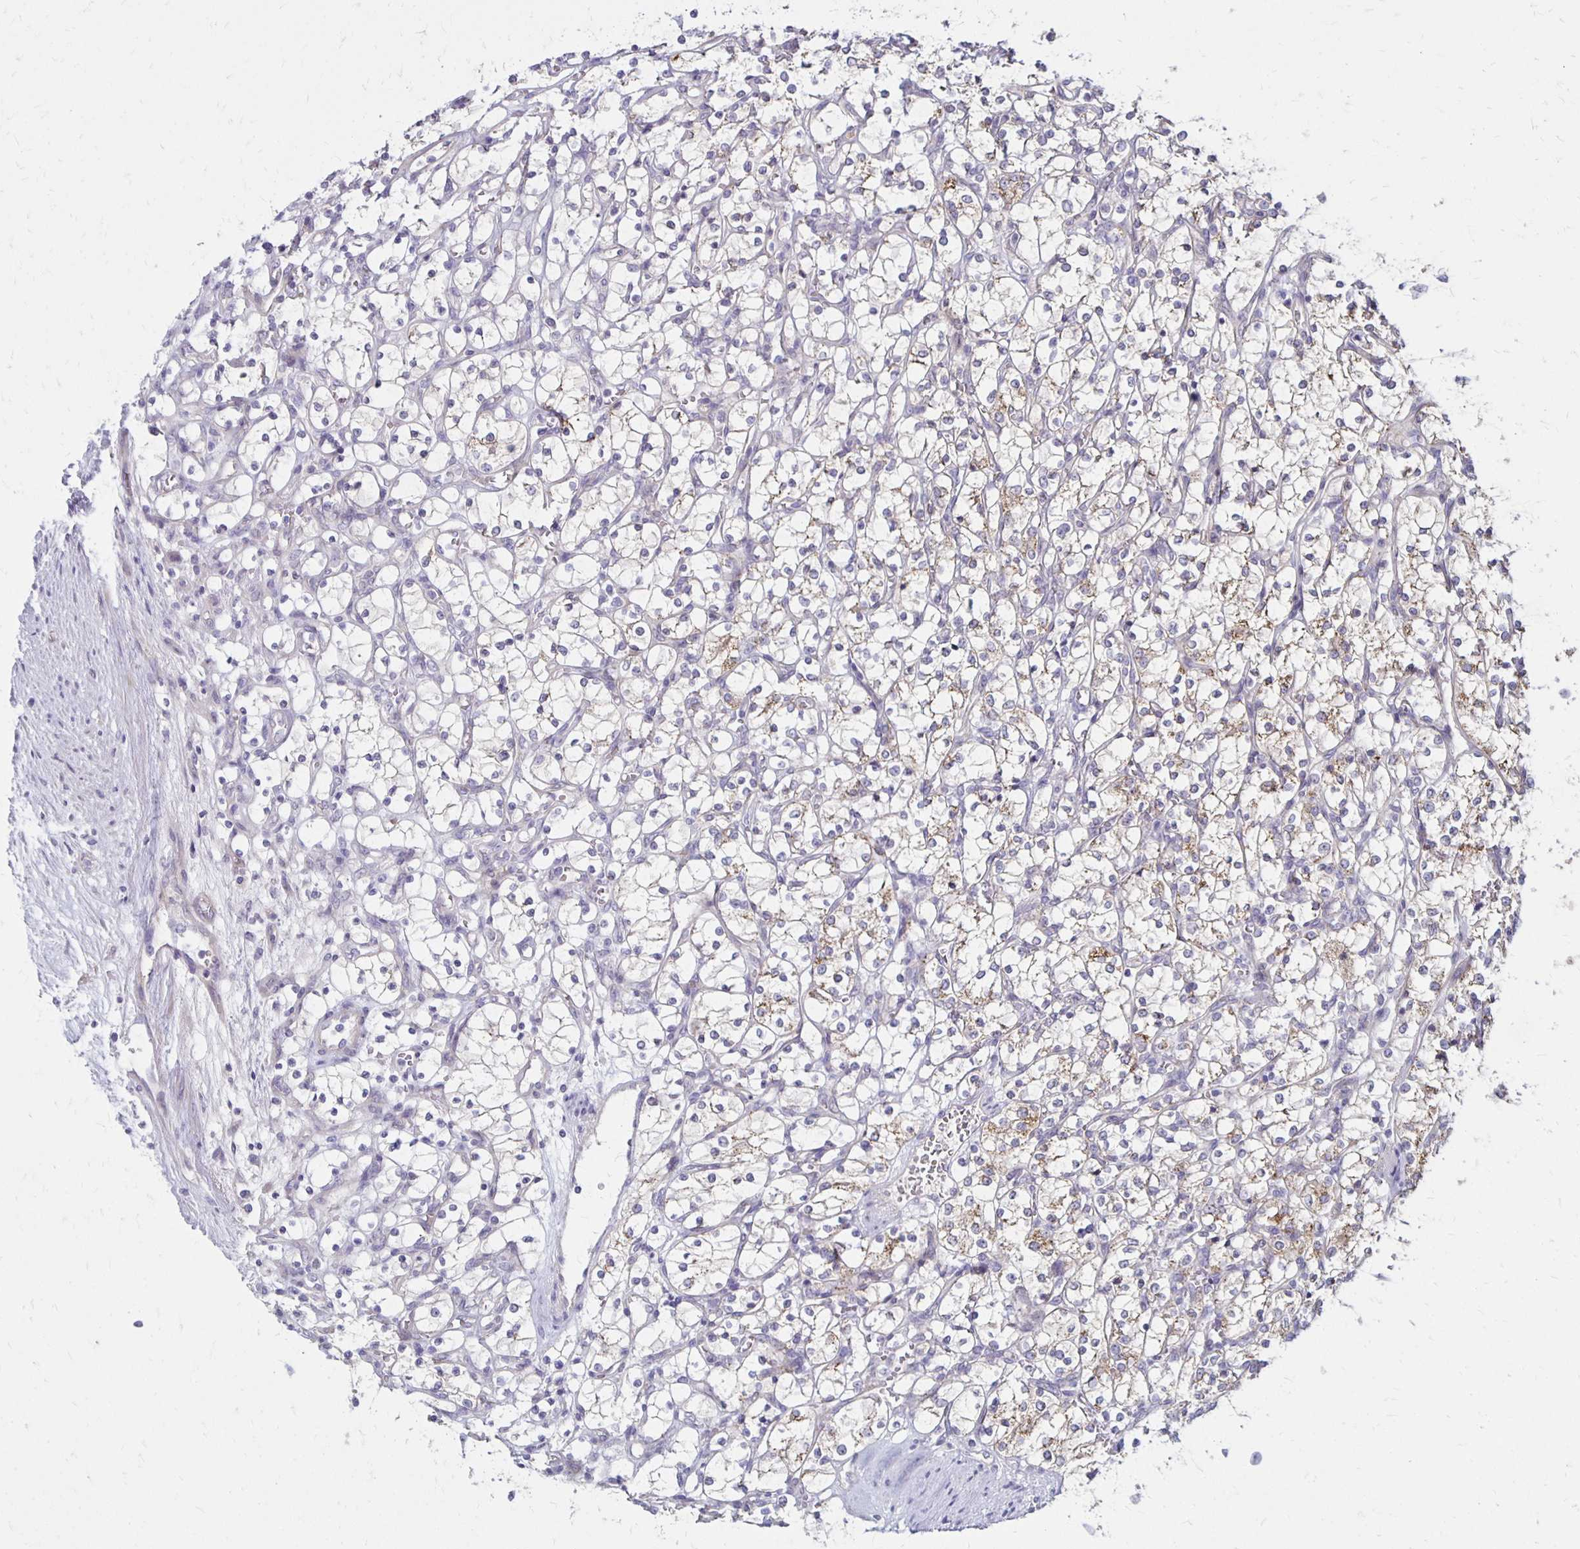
{"staining": {"intensity": "weak", "quantity": "<25%", "location": "cytoplasmic/membranous"}, "tissue": "renal cancer", "cell_type": "Tumor cells", "image_type": "cancer", "snomed": [{"axis": "morphology", "description": "Adenocarcinoma, NOS"}, {"axis": "topography", "description": "Kidney"}], "caption": "Protein analysis of renal cancer exhibits no significant staining in tumor cells.", "gene": "KATNBL1", "patient": {"sex": "female", "age": 69}}